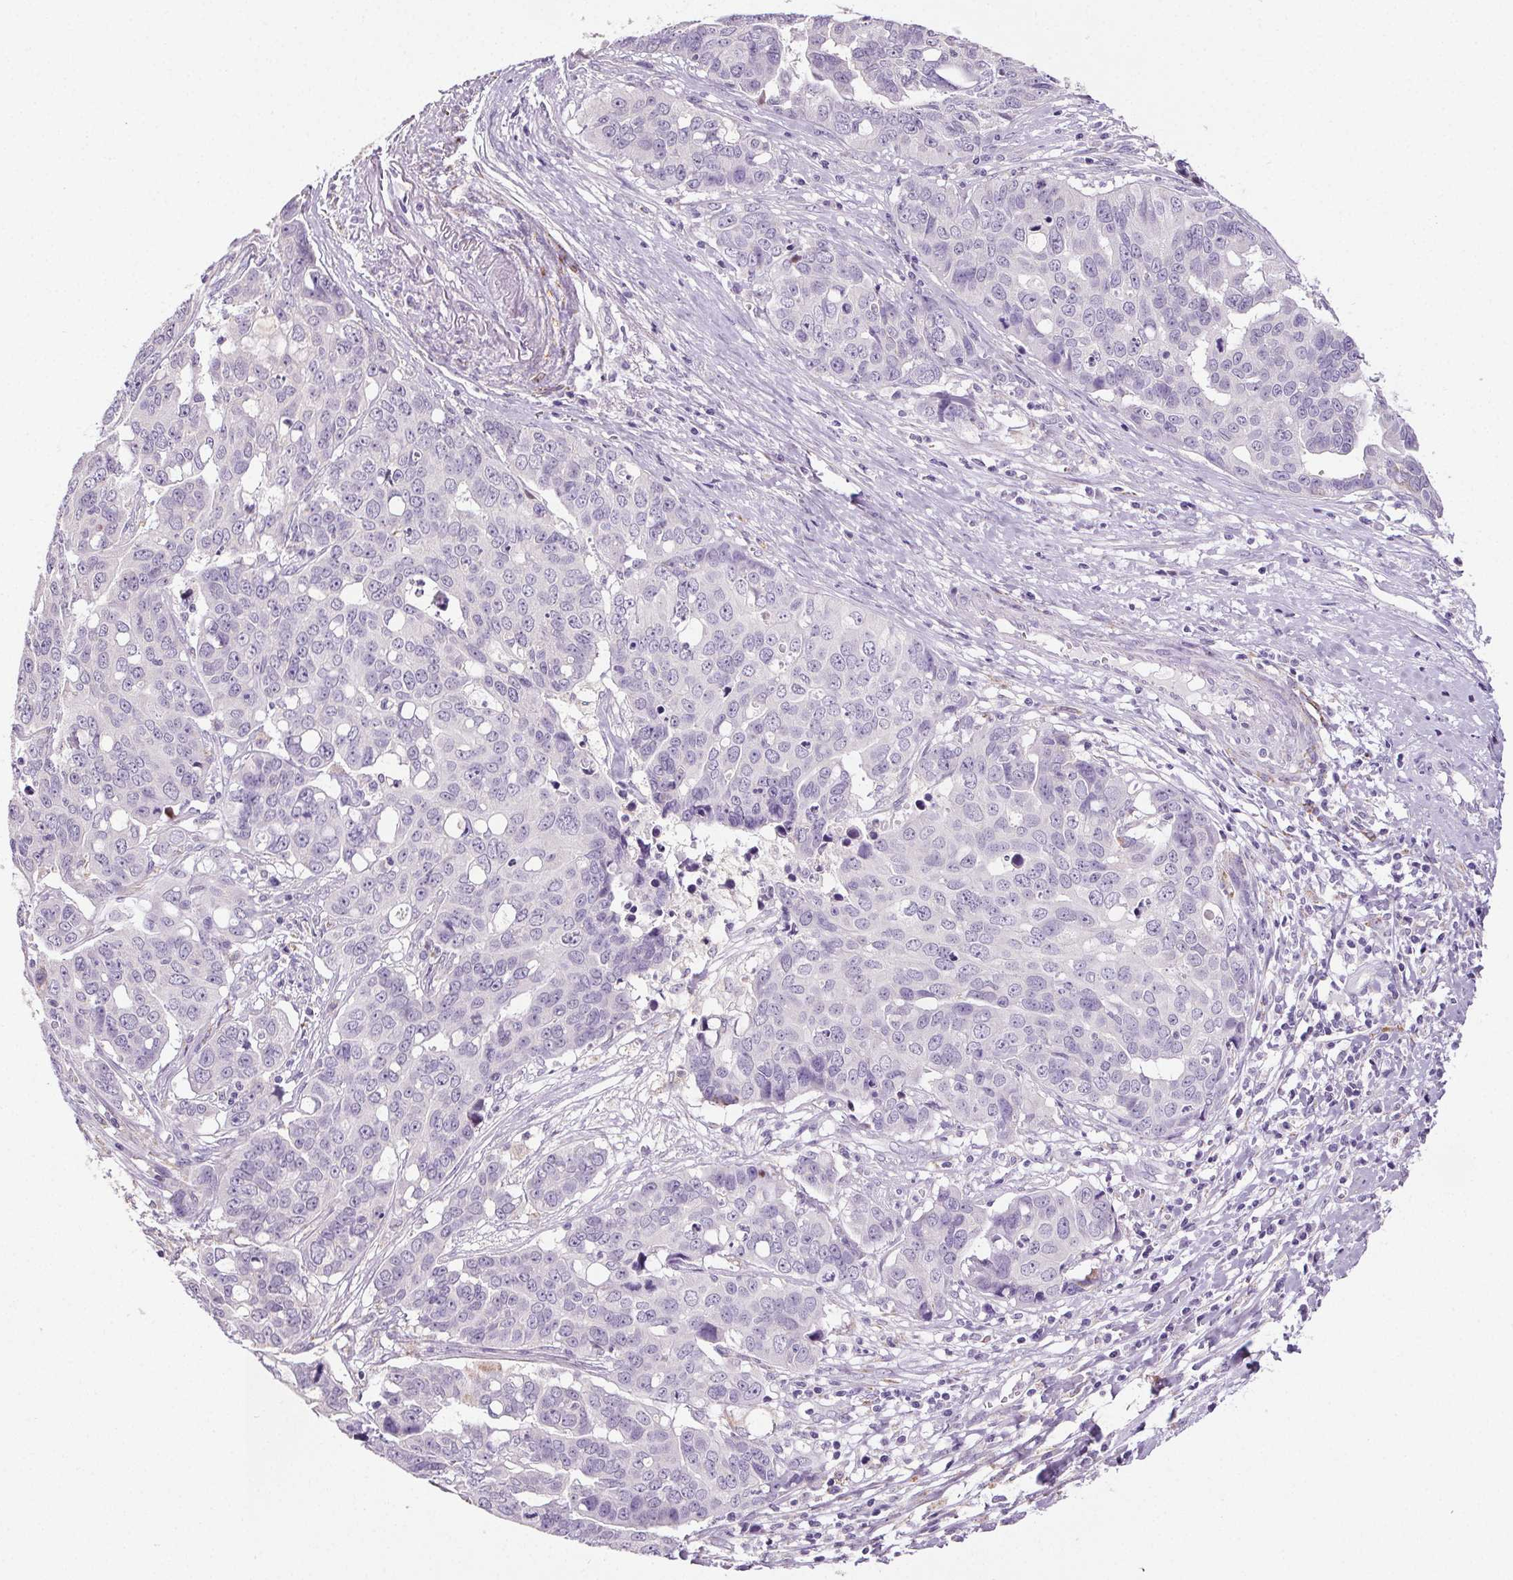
{"staining": {"intensity": "negative", "quantity": "none", "location": "none"}, "tissue": "ovarian cancer", "cell_type": "Tumor cells", "image_type": "cancer", "snomed": [{"axis": "morphology", "description": "Carcinoma, endometroid"}, {"axis": "topography", "description": "Ovary"}], "caption": "The histopathology image demonstrates no significant positivity in tumor cells of endometroid carcinoma (ovarian). (IHC, brightfield microscopy, high magnification).", "gene": "GPIHBP1", "patient": {"sex": "female", "age": 78}}